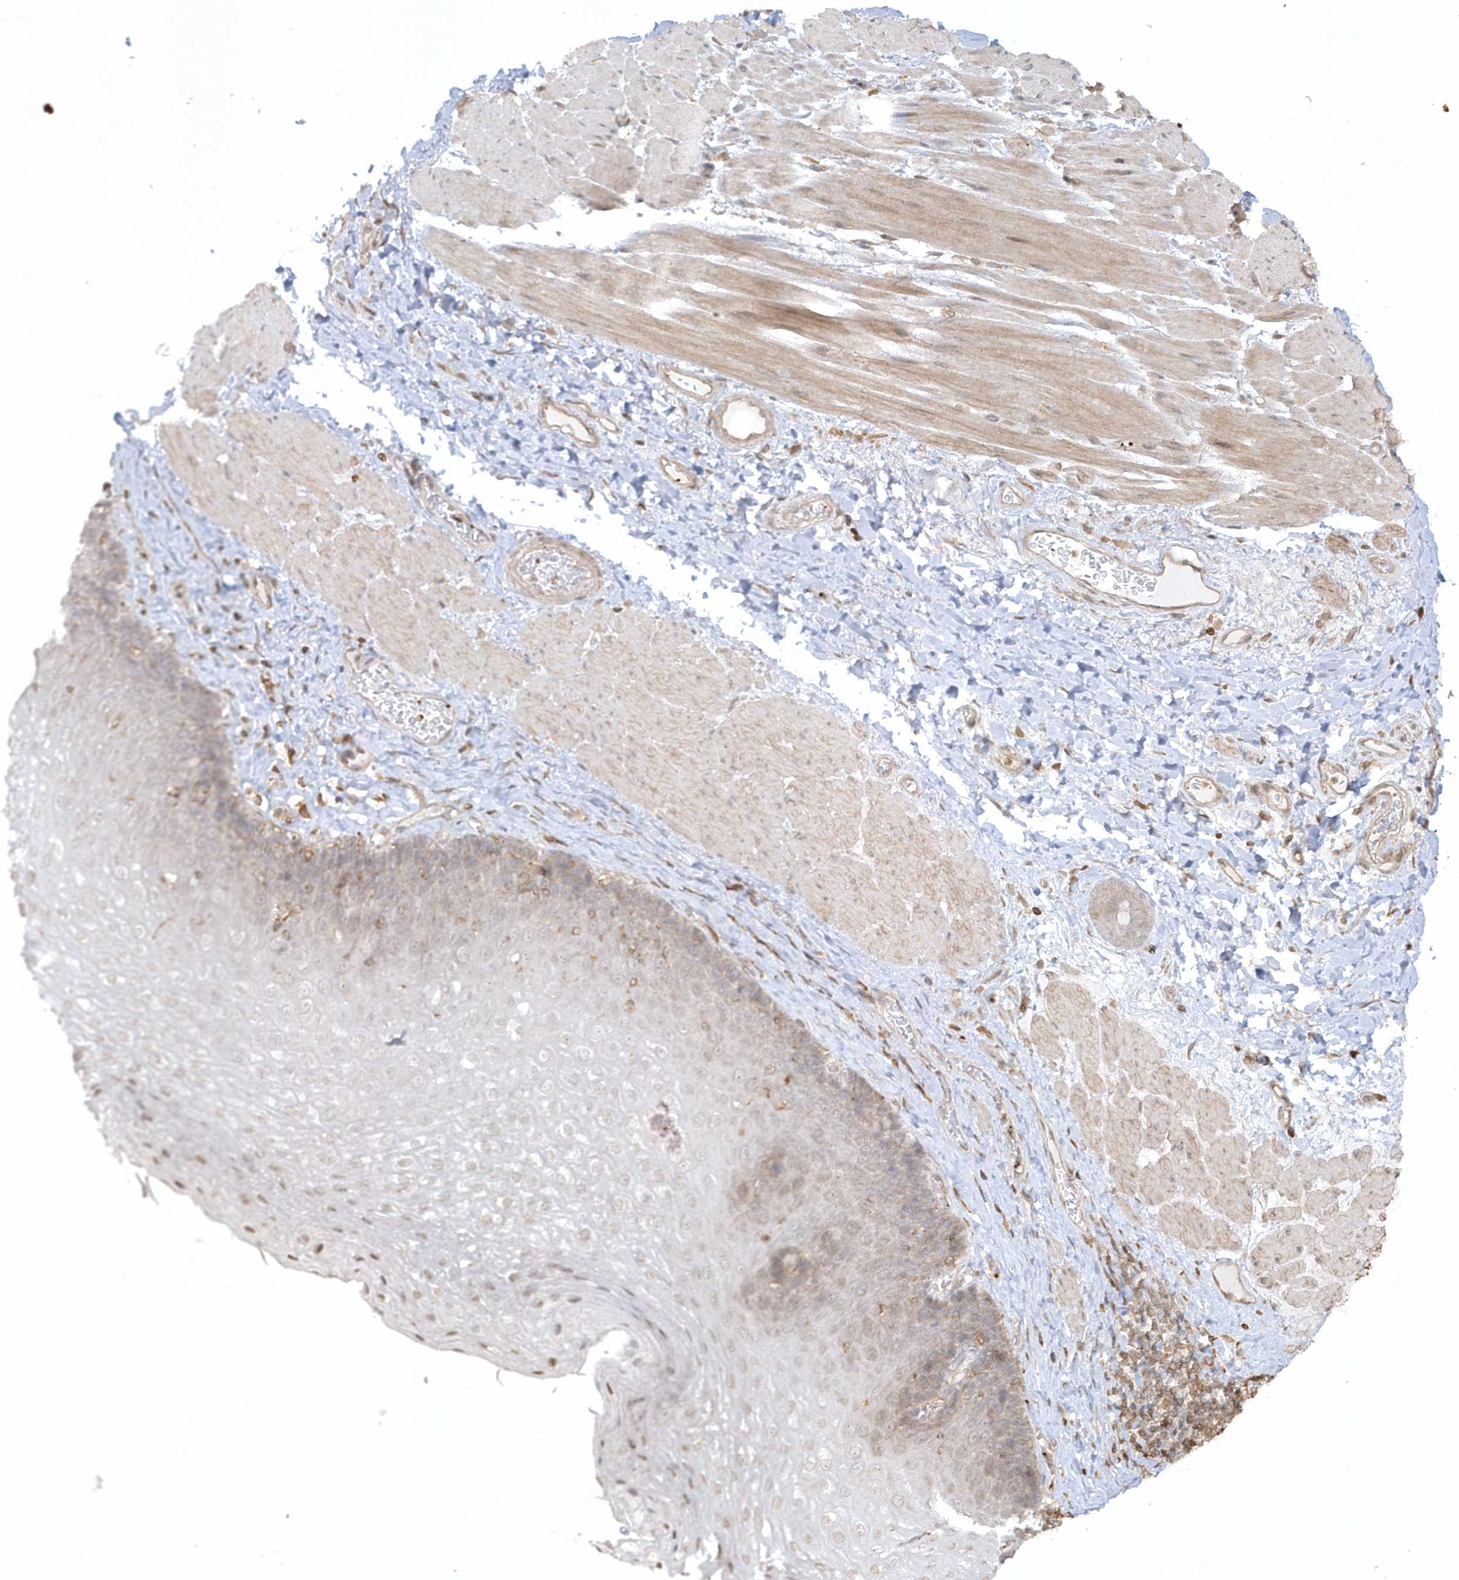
{"staining": {"intensity": "weak", "quantity": "25%-75%", "location": "nuclear"}, "tissue": "esophagus", "cell_type": "Squamous epithelial cells", "image_type": "normal", "snomed": [{"axis": "morphology", "description": "Normal tissue, NOS"}, {"axis": "topography", "description": "Esophagus"}], "caption": "Protein expression analysis of normal human esophagus reveals weak nuclear staining in approximately 25%-75% of squamous epithelial cells.", "gene": "BSN", "patient": {"sex": "female", "age": 66}}